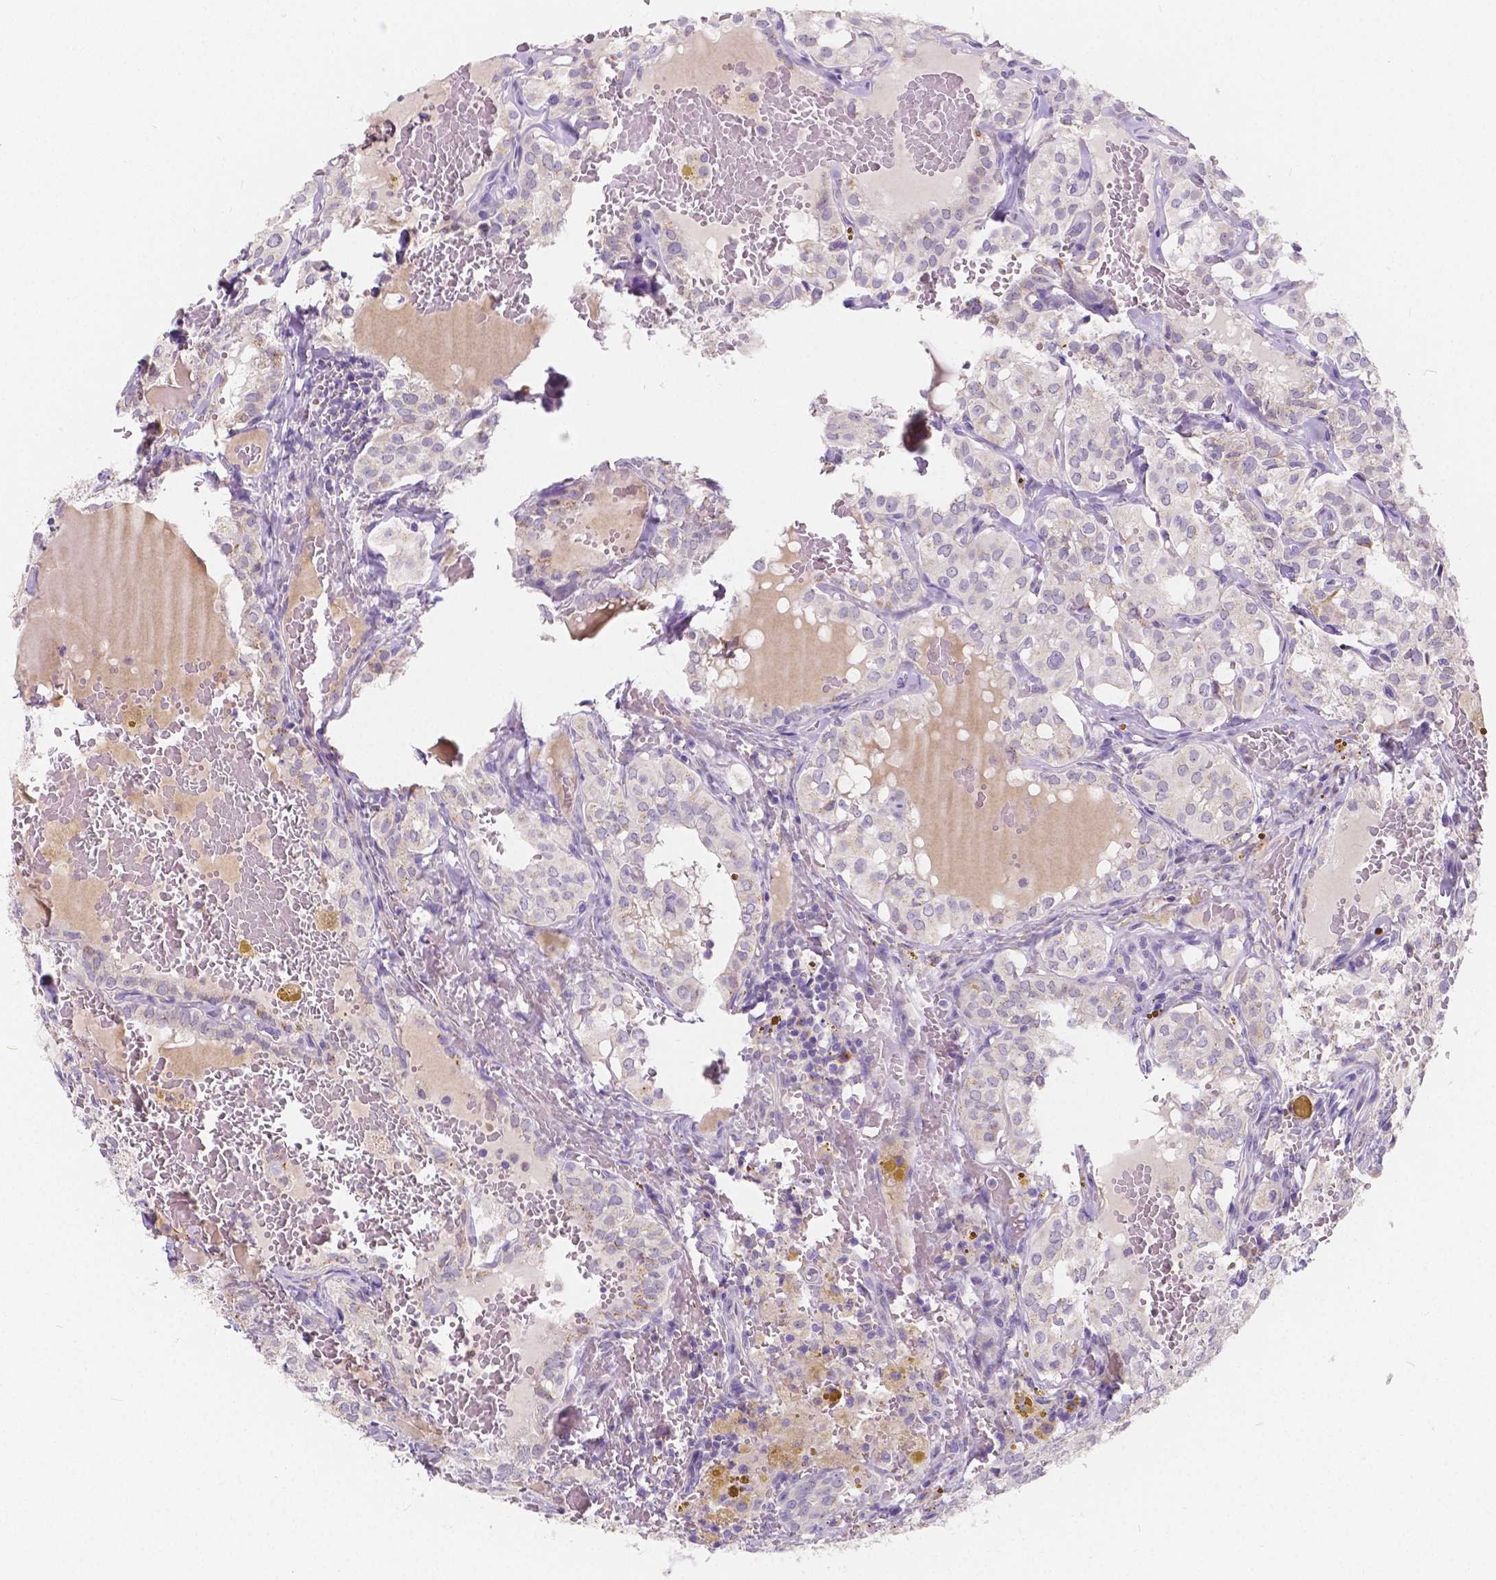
{"staining": {"intensity": "weak", "quantity": "<25%", "location": "cytoplasmic/membranous"}, "tissue": "thyroid cancer", "cell_type": "Tumor cells", "image_type": "cancer", "snomed": [{"axis": "morphology", "description": "Papillary adenocarcinoma, NOS"}, {"axis": "topography", "description": "Thyroid gland"}], "caption": "Human thyroid cancer (papillary adenocarcinoma) stained for a protein using IHC reveals no positivity in tumor cells.", "gene": "RNF186", "patient": {"sex": "male", "age": 20}}